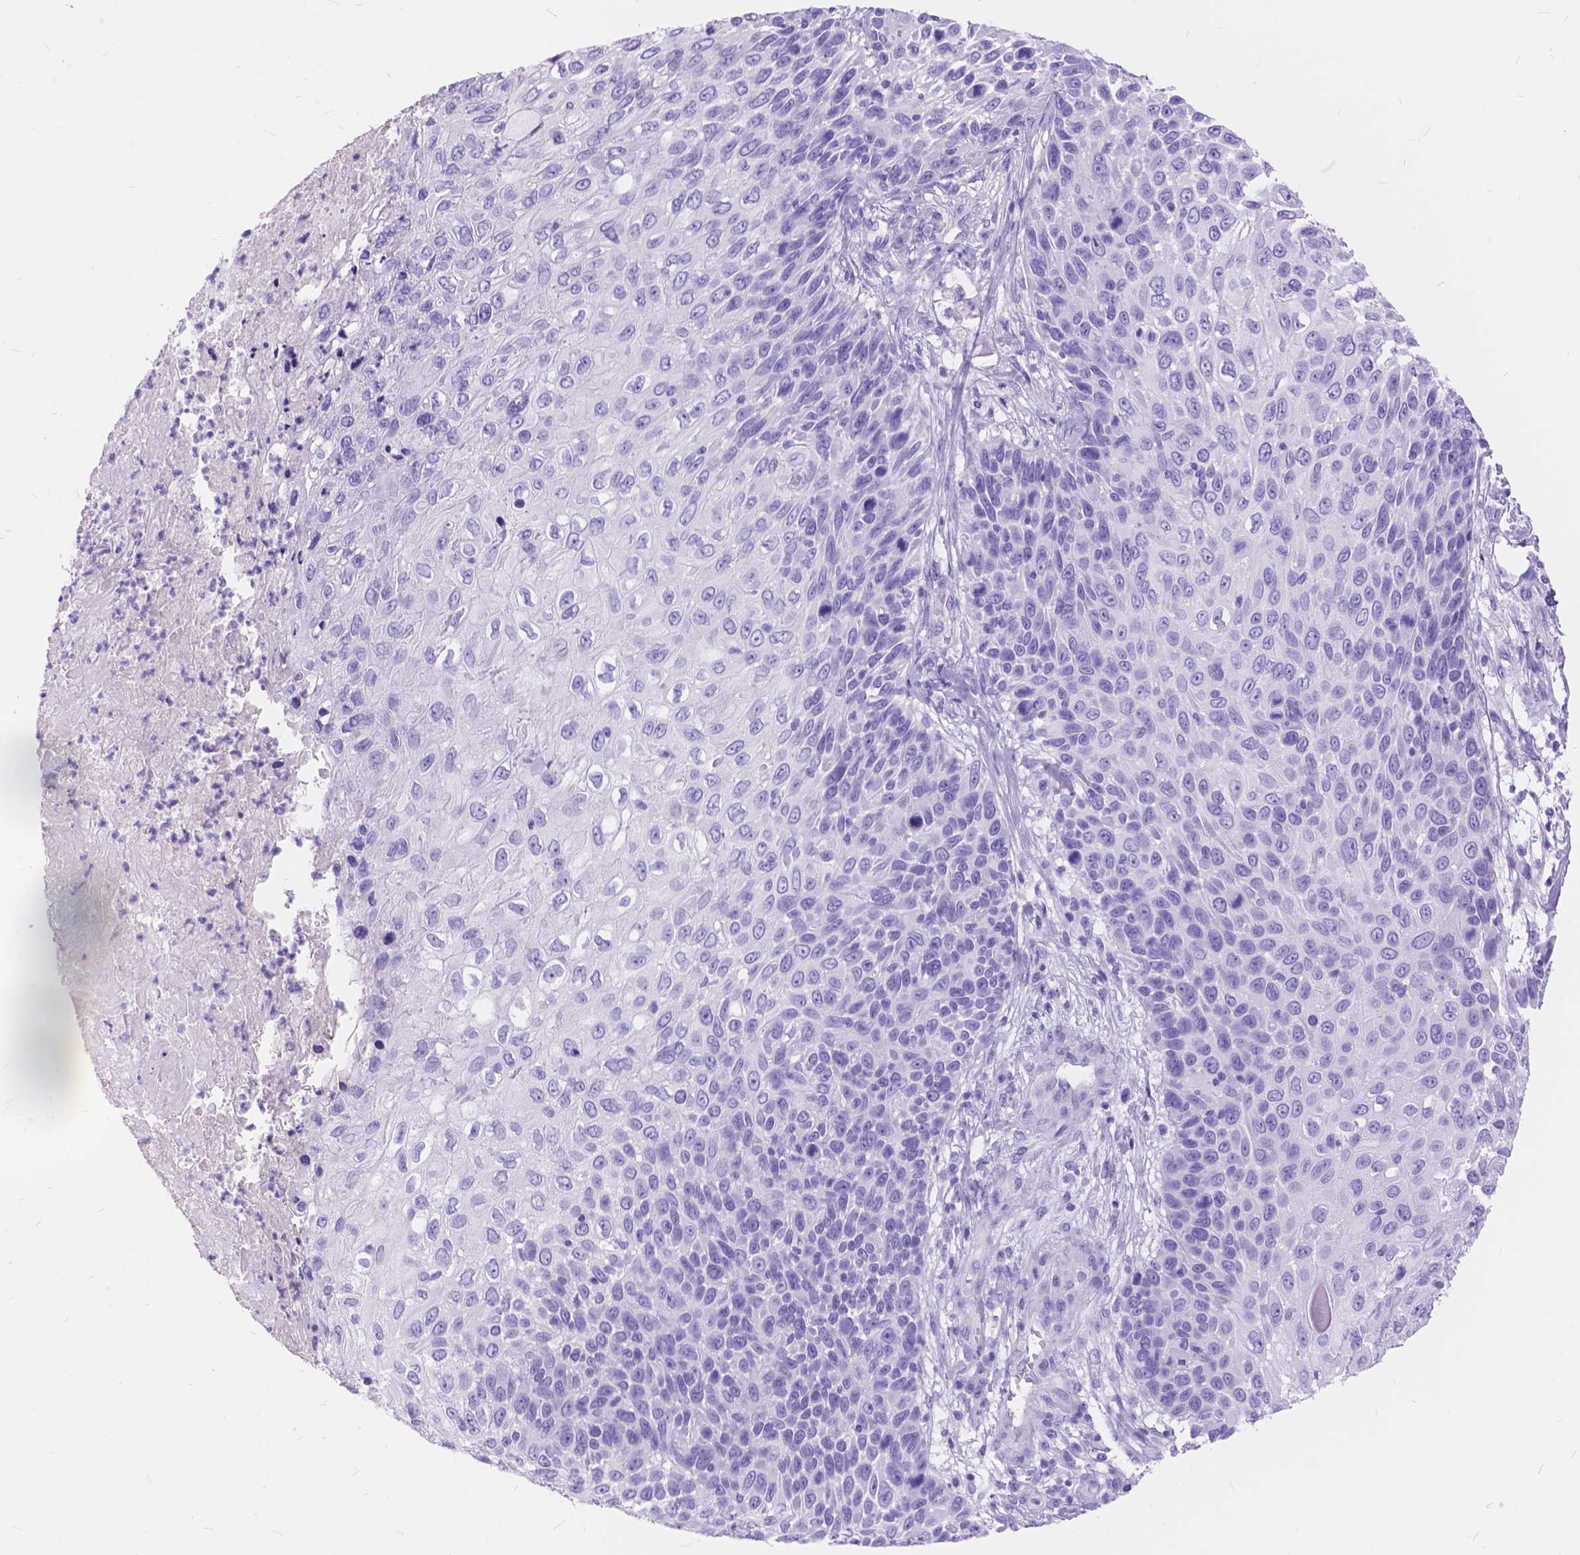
{"staining": {"intensity": "negative", "quantity": "none", "location": "none"}, "tissue": "skin cancer", "cell_type": "Tumor cells", "image_type": "cancer", "snomed": [{"axis": "morphology", "description": "Squamous cell carcinoma, NOS"}, {"axis": "topography", "description": "Skin"}], "caption": "High magnification brightfield microscopy of skin cancer stained with DAB (brown) and counterstained with hematoxylin (blue): tumor cells show no significant positivity.", "gene": "FOXL2", "patient": {"sex": "male", "age": 92}}